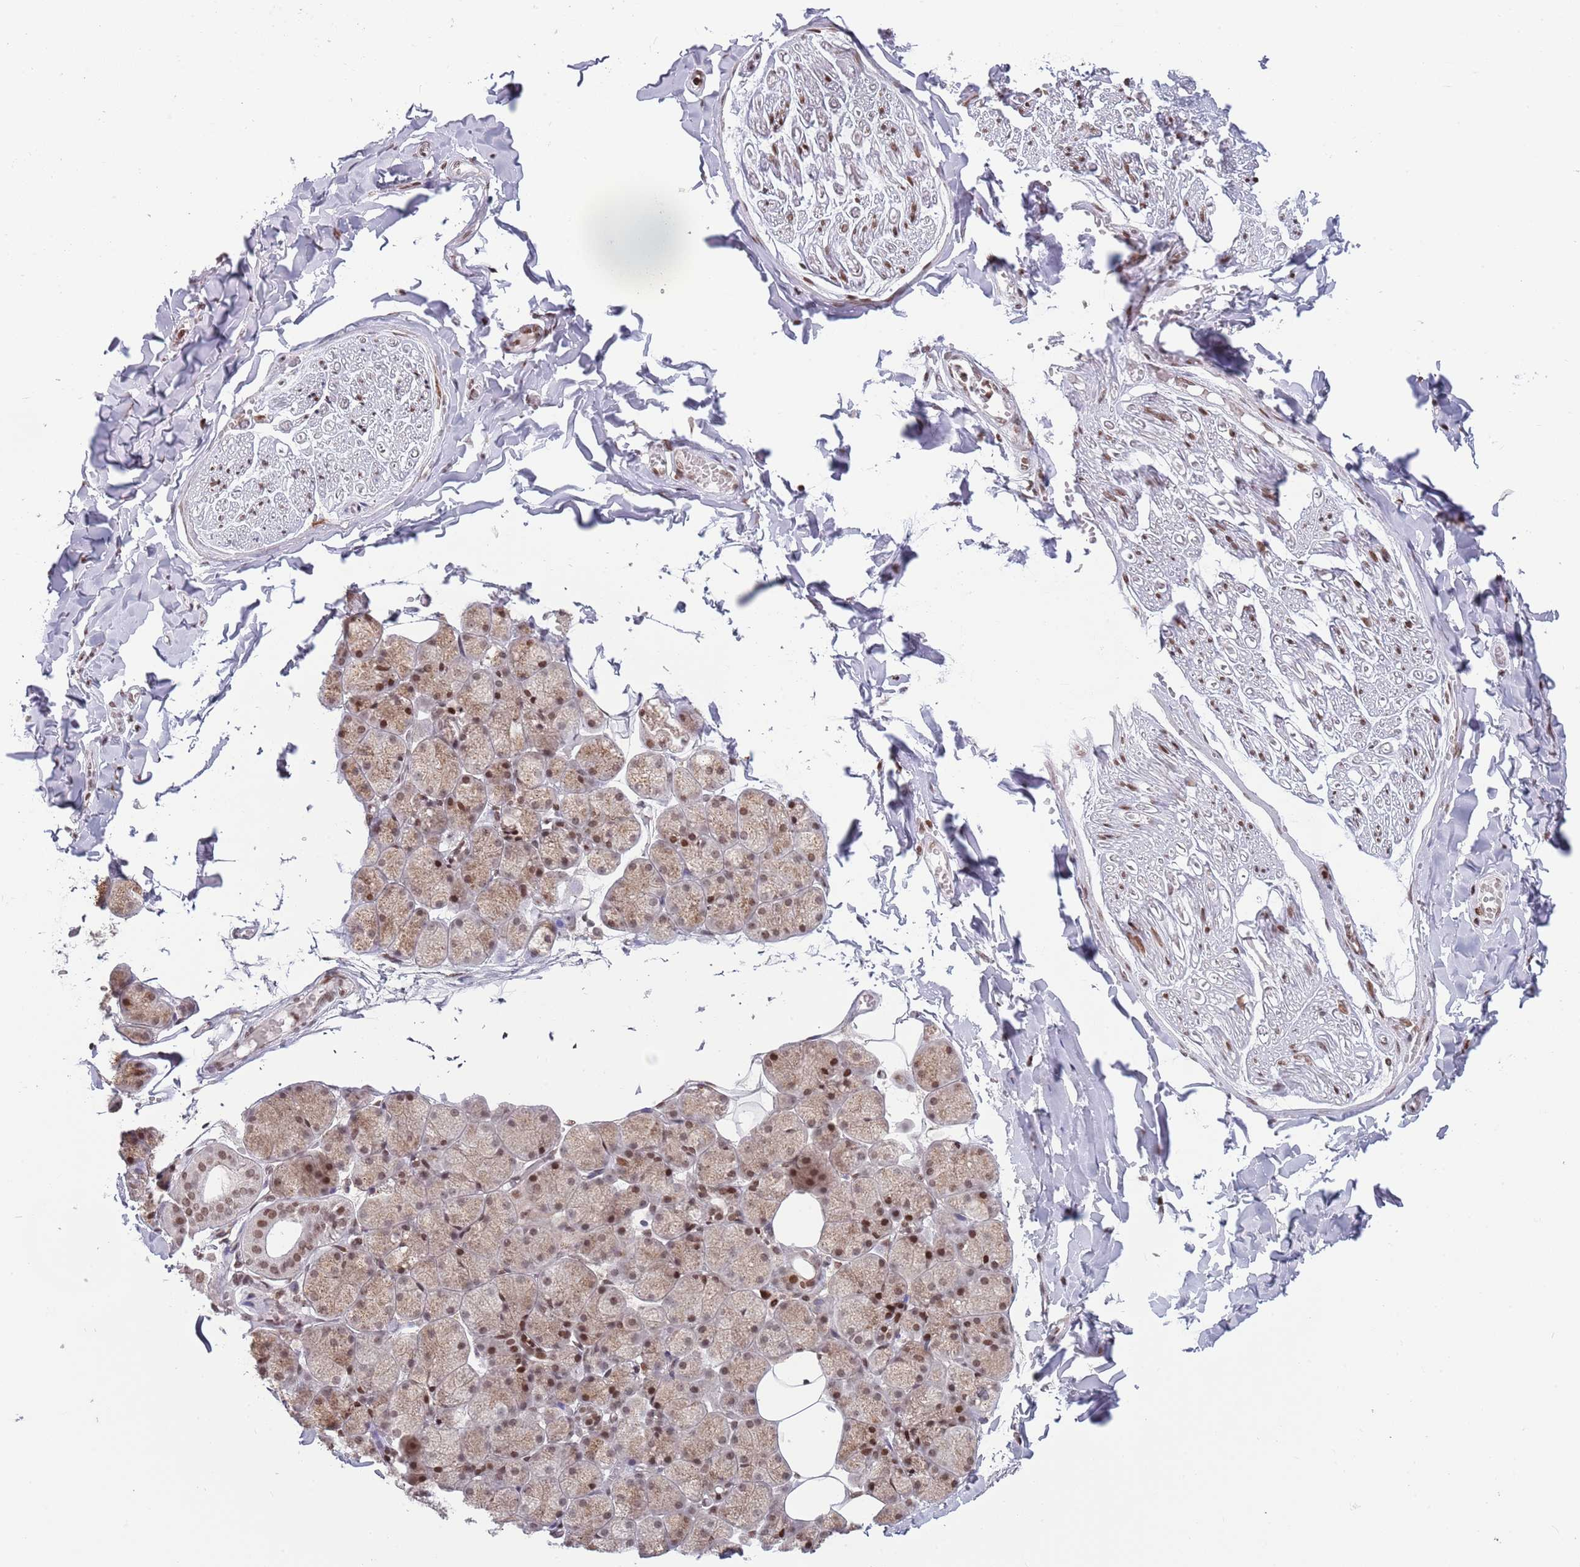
{"staining": {"intensity": "negative", "quantity": "none", "location": "none"}, "tissue": "adipose tissue", "cell_type": "Adipocytes", "image_type": "normal", "snomed": [{"axis": "morphology", "description": "Normal tissue, NOS"}, {"axis": "topography", "description": "Salivary gland"}, {"axis": "topography", "description": "Peripheral nerve tissue"}], "caption": "The histopathology image shows no staining of adipocytes in normal adipose tissue.", "gene": "SH3RF3", "patient": {"sex": "male", "age": 38}}